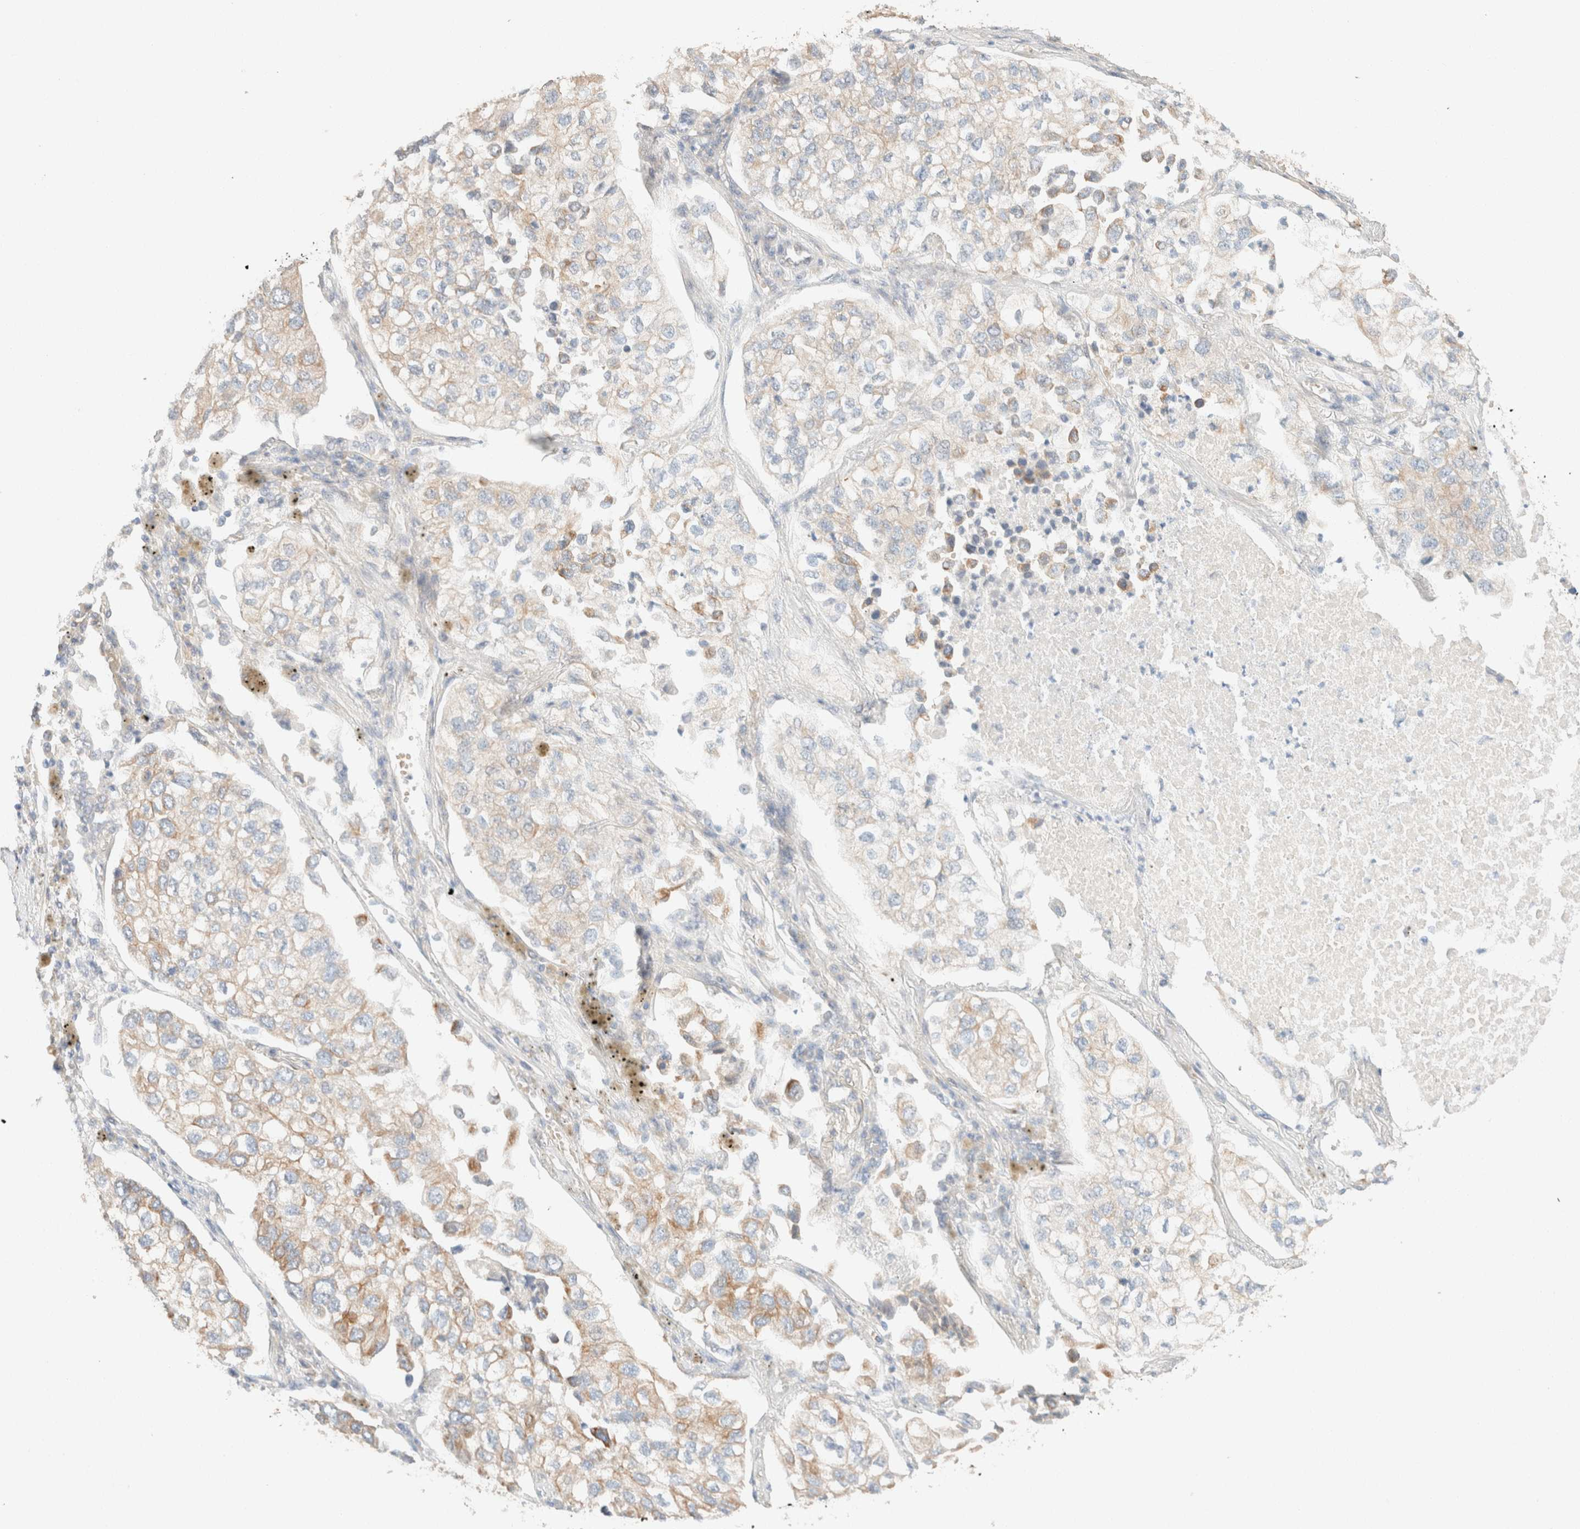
{"staining": {"intensity": "moderate", "quantity": "<25%", "location": "cytoplasmic/membranous"}, "tissue": "lung cancer", "cell_type": "Tumor cells", "image_type": "cancer", "snomed": [{"axis": "morphology", "description": "Adenocarcinoma, NOS"}, {"axis": "topography", "description": "Lung"}], "caption": "Lung adenocarcinoma tissue demonstrates moderate cytoplasmic/membranous expression in about <25% of tumor cells", "gene": "CSNK1E", "patient": {"sex": "male", "age": 63}}